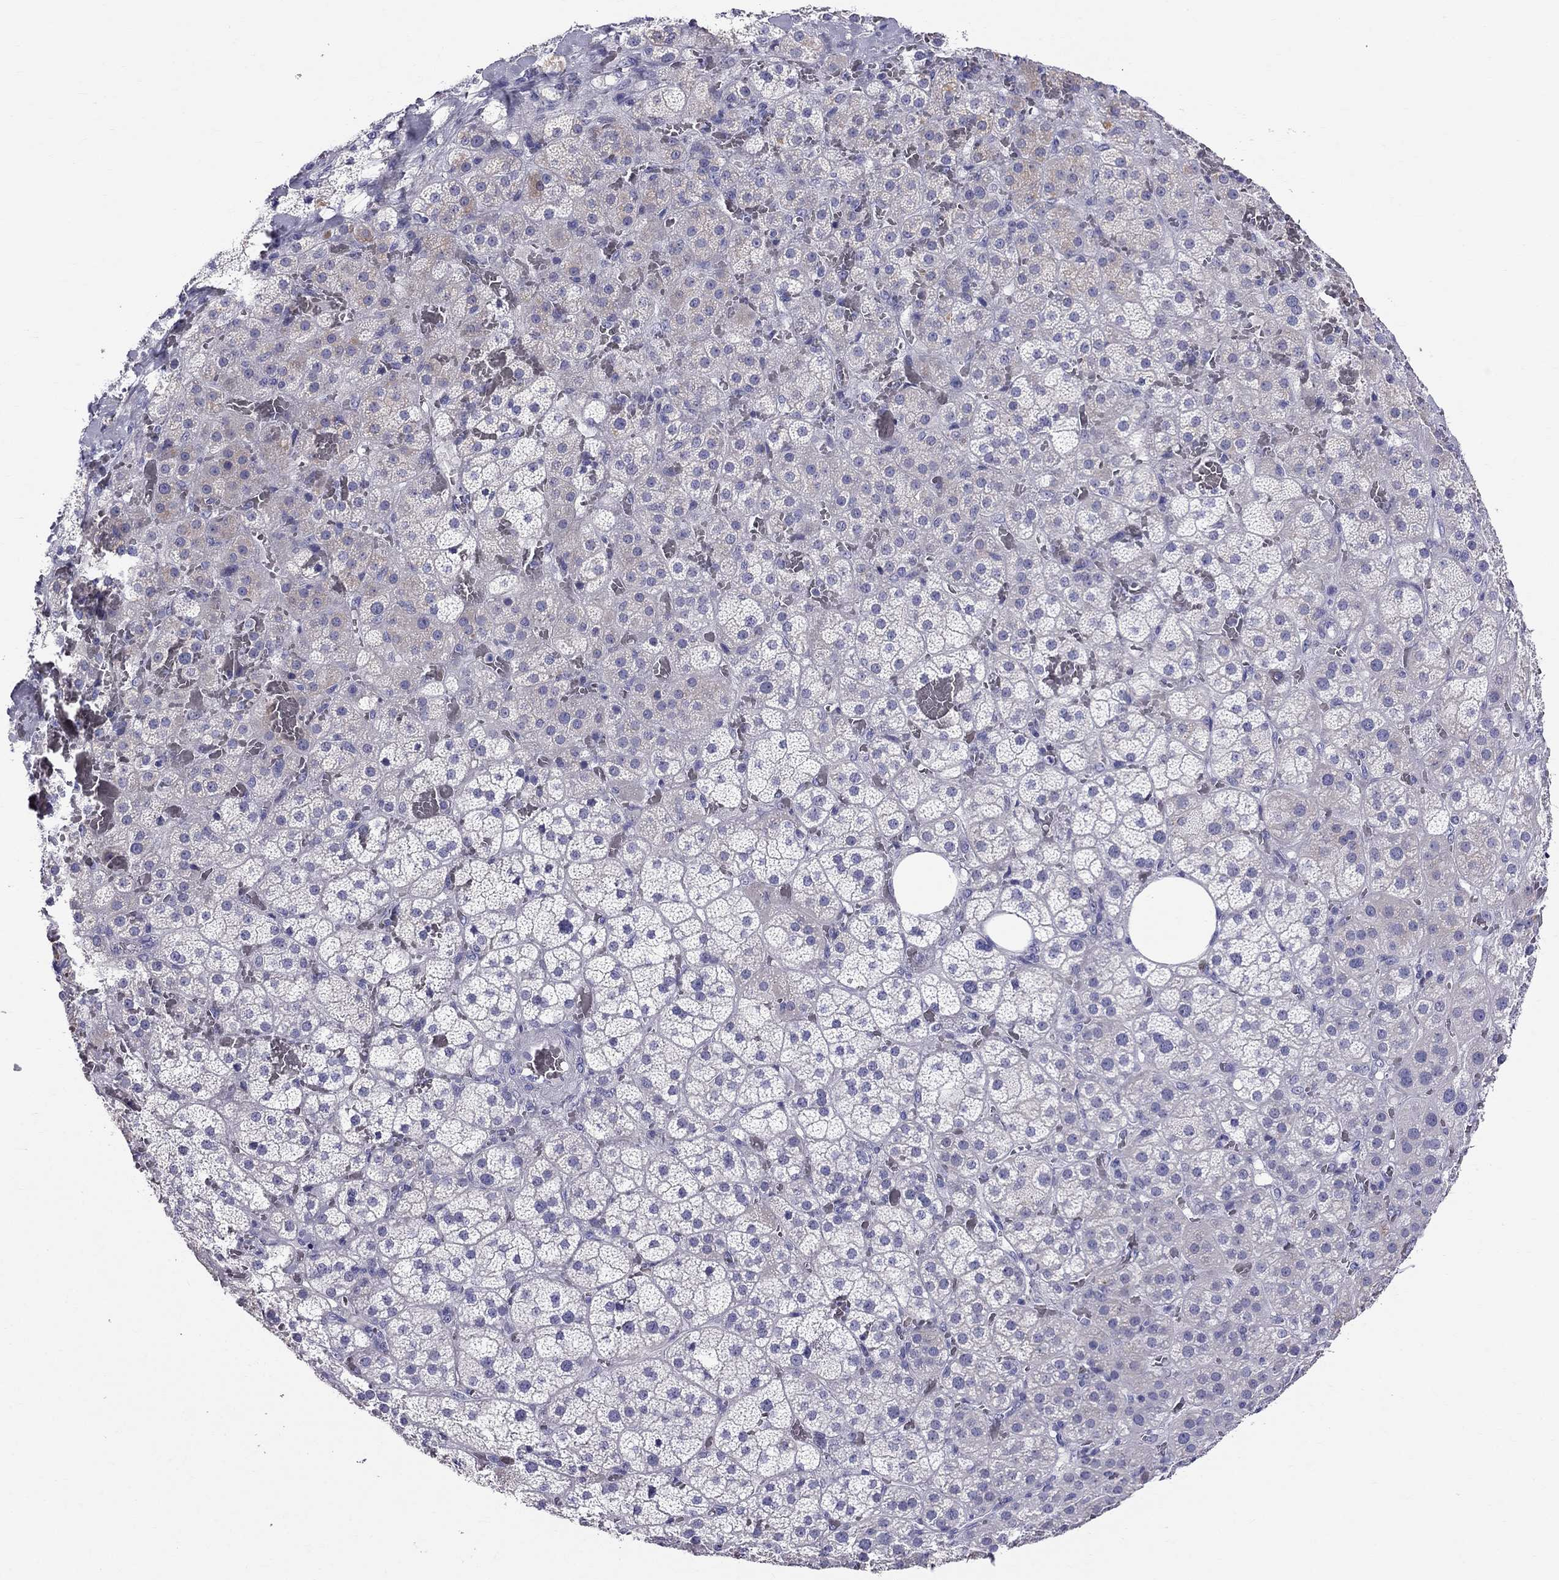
{"staining": {"intensity": "negative", "quantity": "none", "location": "none"}, "tissue": "adrenal gland", "cell_type": "Glandular cells", "image_type": "normal", "snomed": [{"axis": "morphology", "description": "Normal tissue, NOS"}, {"axis": "topography", "description": "Adrenal gland"}], "caption": "Immunohistochemistry (IHC) histopathology image of normal adrenal gland: adrenal gland stained with DAB shows no significant protein staining in glandular cells.", "gene": "DNAAF6", "patient": {"sex": "male", "age": 57}}